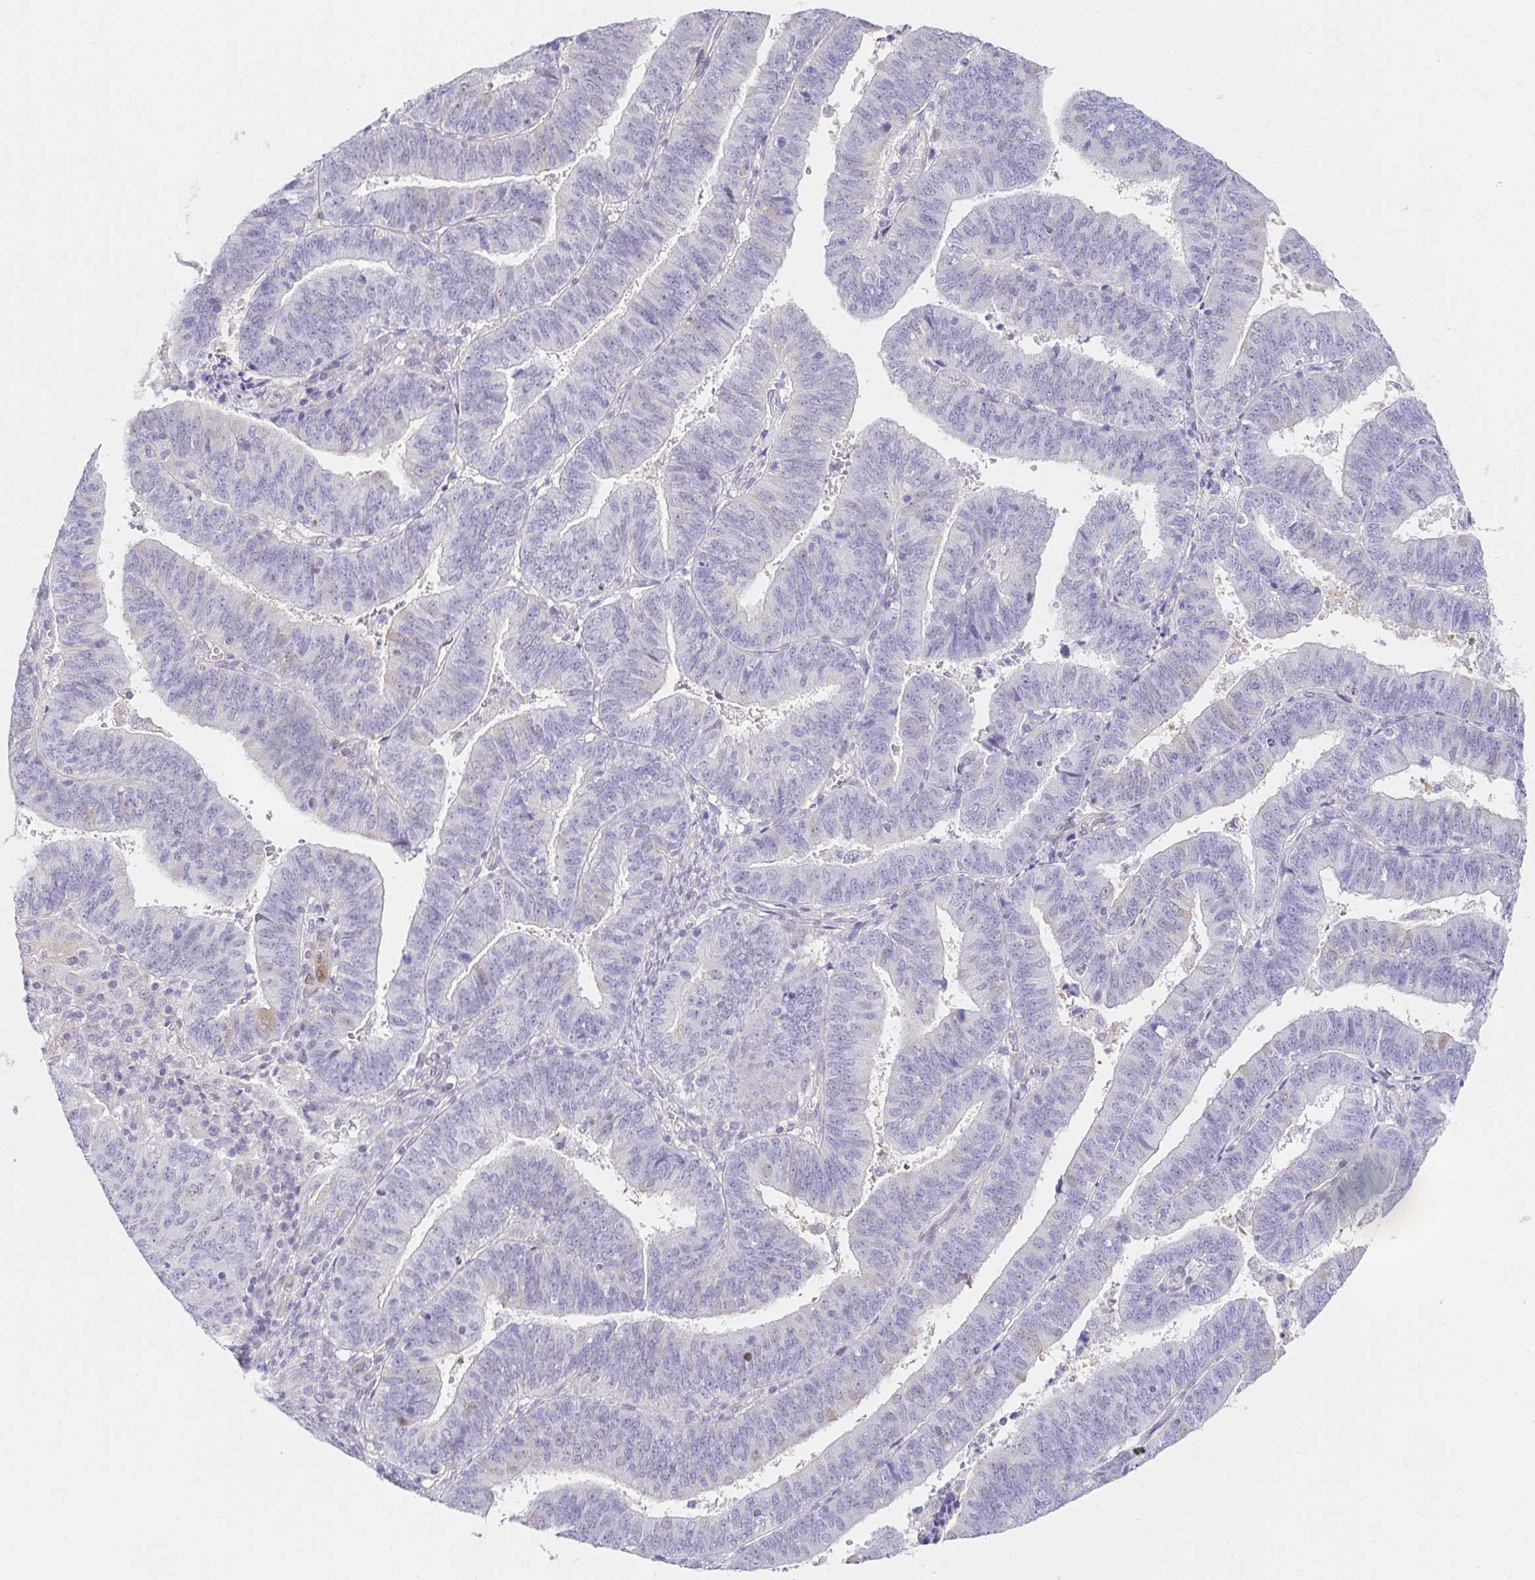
{"staining": {"intensity": "negative", "quantity": "none", "location": "none"}, "tissue": "endometrial cancer", "cell_type": "Tumor cells", "image_type": "cancer", "snomed": [{"axis": "morphology", "description": "Adenocarcinoma, NOS"}, {"axis": "topography", "description": "Endometrium"}], "caption": "Immunohistochemistry (IHC) of adenocarcinoma (endometrial) shows no staining in tumor cells.", "gene": "AKAP14", "patient": {"sex": "female", "age": 82}}